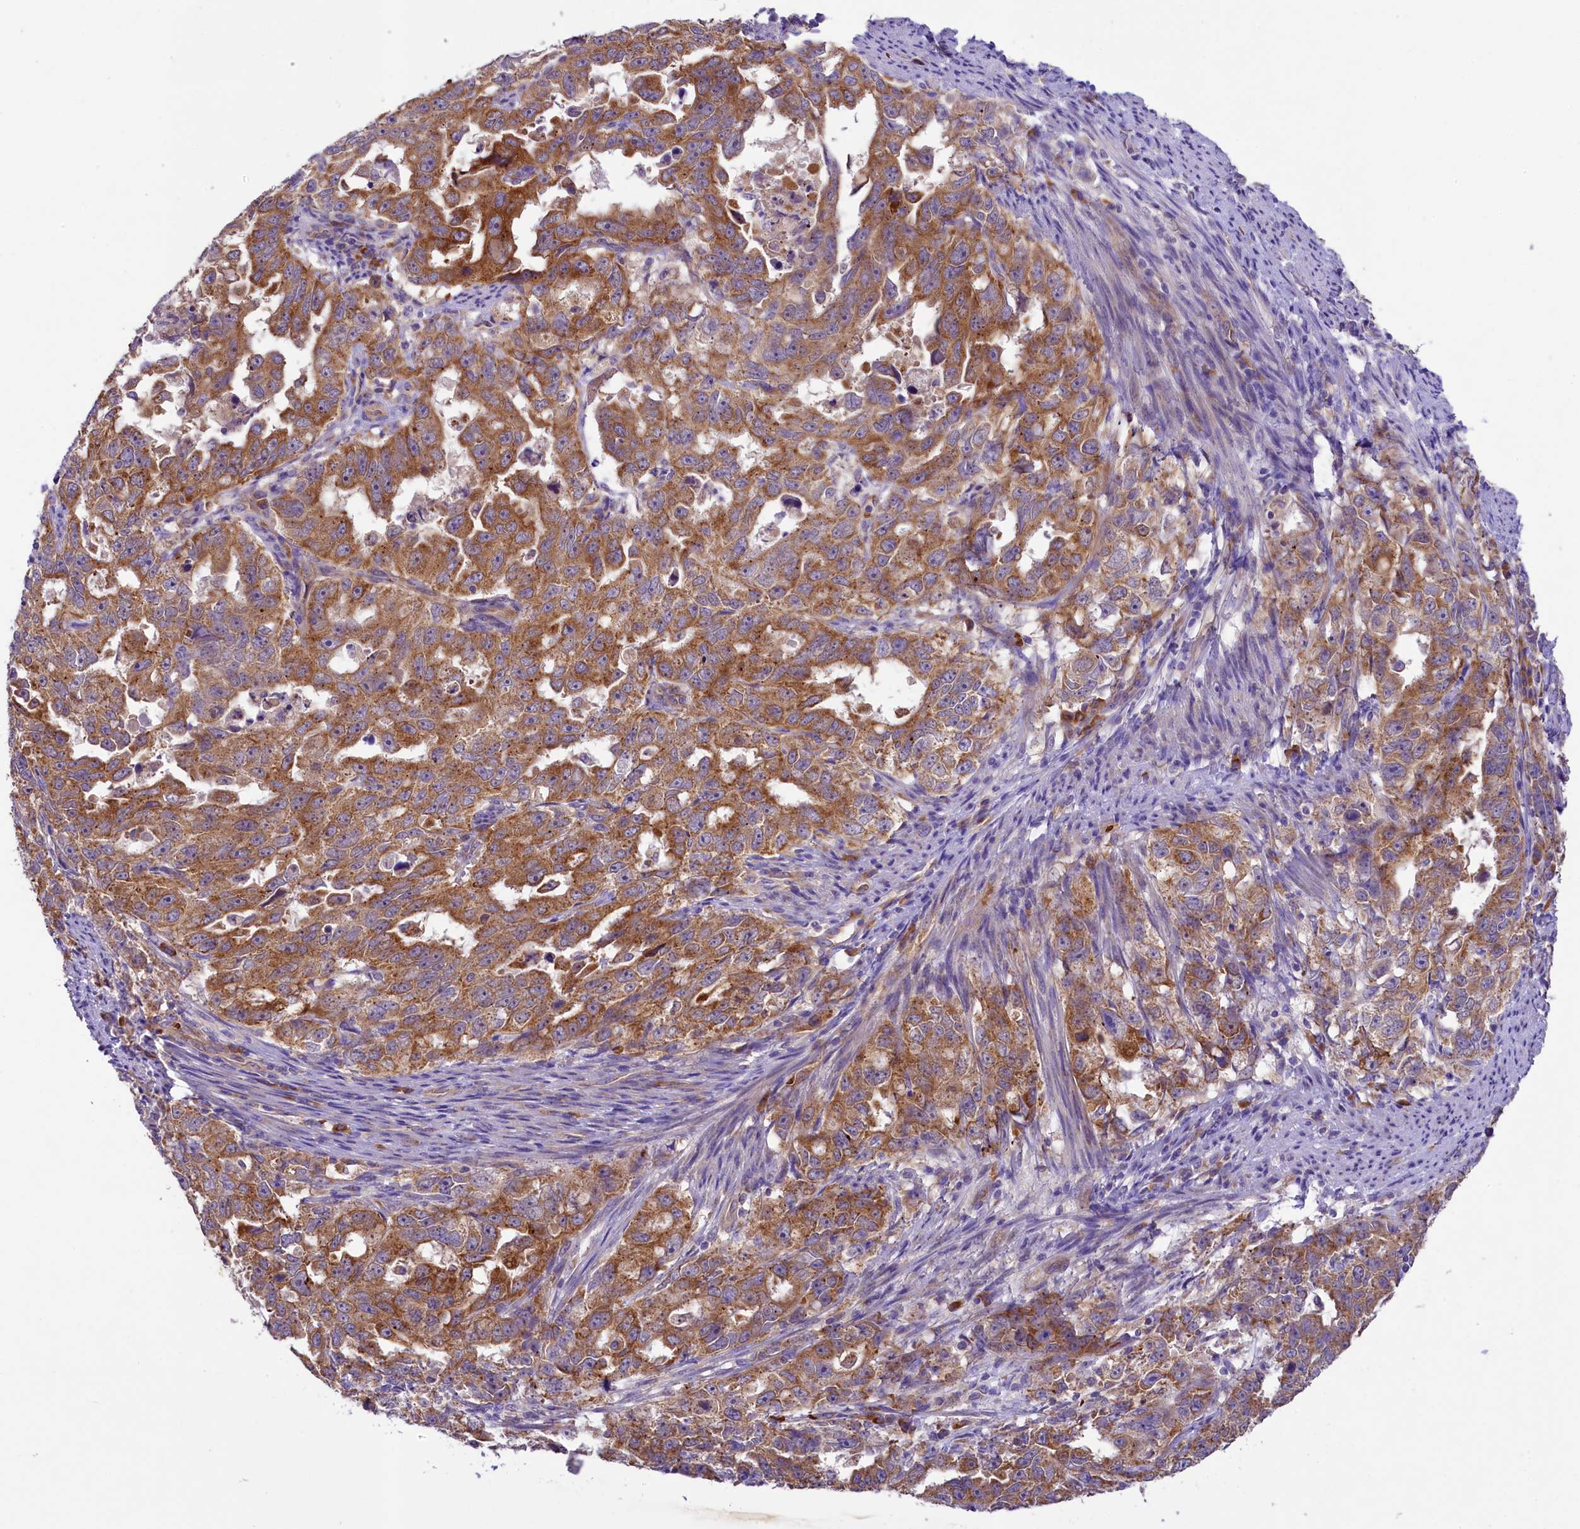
{"staining": {"intensity": "moderate", "quantity": ">75%", "location": "cytoplasmic/membranous"}, "tissue": "endometrial cancer", "cell_type": "Tumor cells", "image_type": "cancer", "snomed": [{"axis": "morphology", "description": "Adenocarcinoma, NOS"}, {"axis": "topography", "description": "Endometrium"}], "caption": "This photomicrograph exhibits adenocarcinoma (endometrial) stained with immunohistochemistry to label a protein in brown. The cytoplasmic/membranous of tumor cells show moderate positivity for the protein. Nuclei are counter-stained blue.", "gene": "LARP4", "patient": {"sex": "female", "age": 65}}